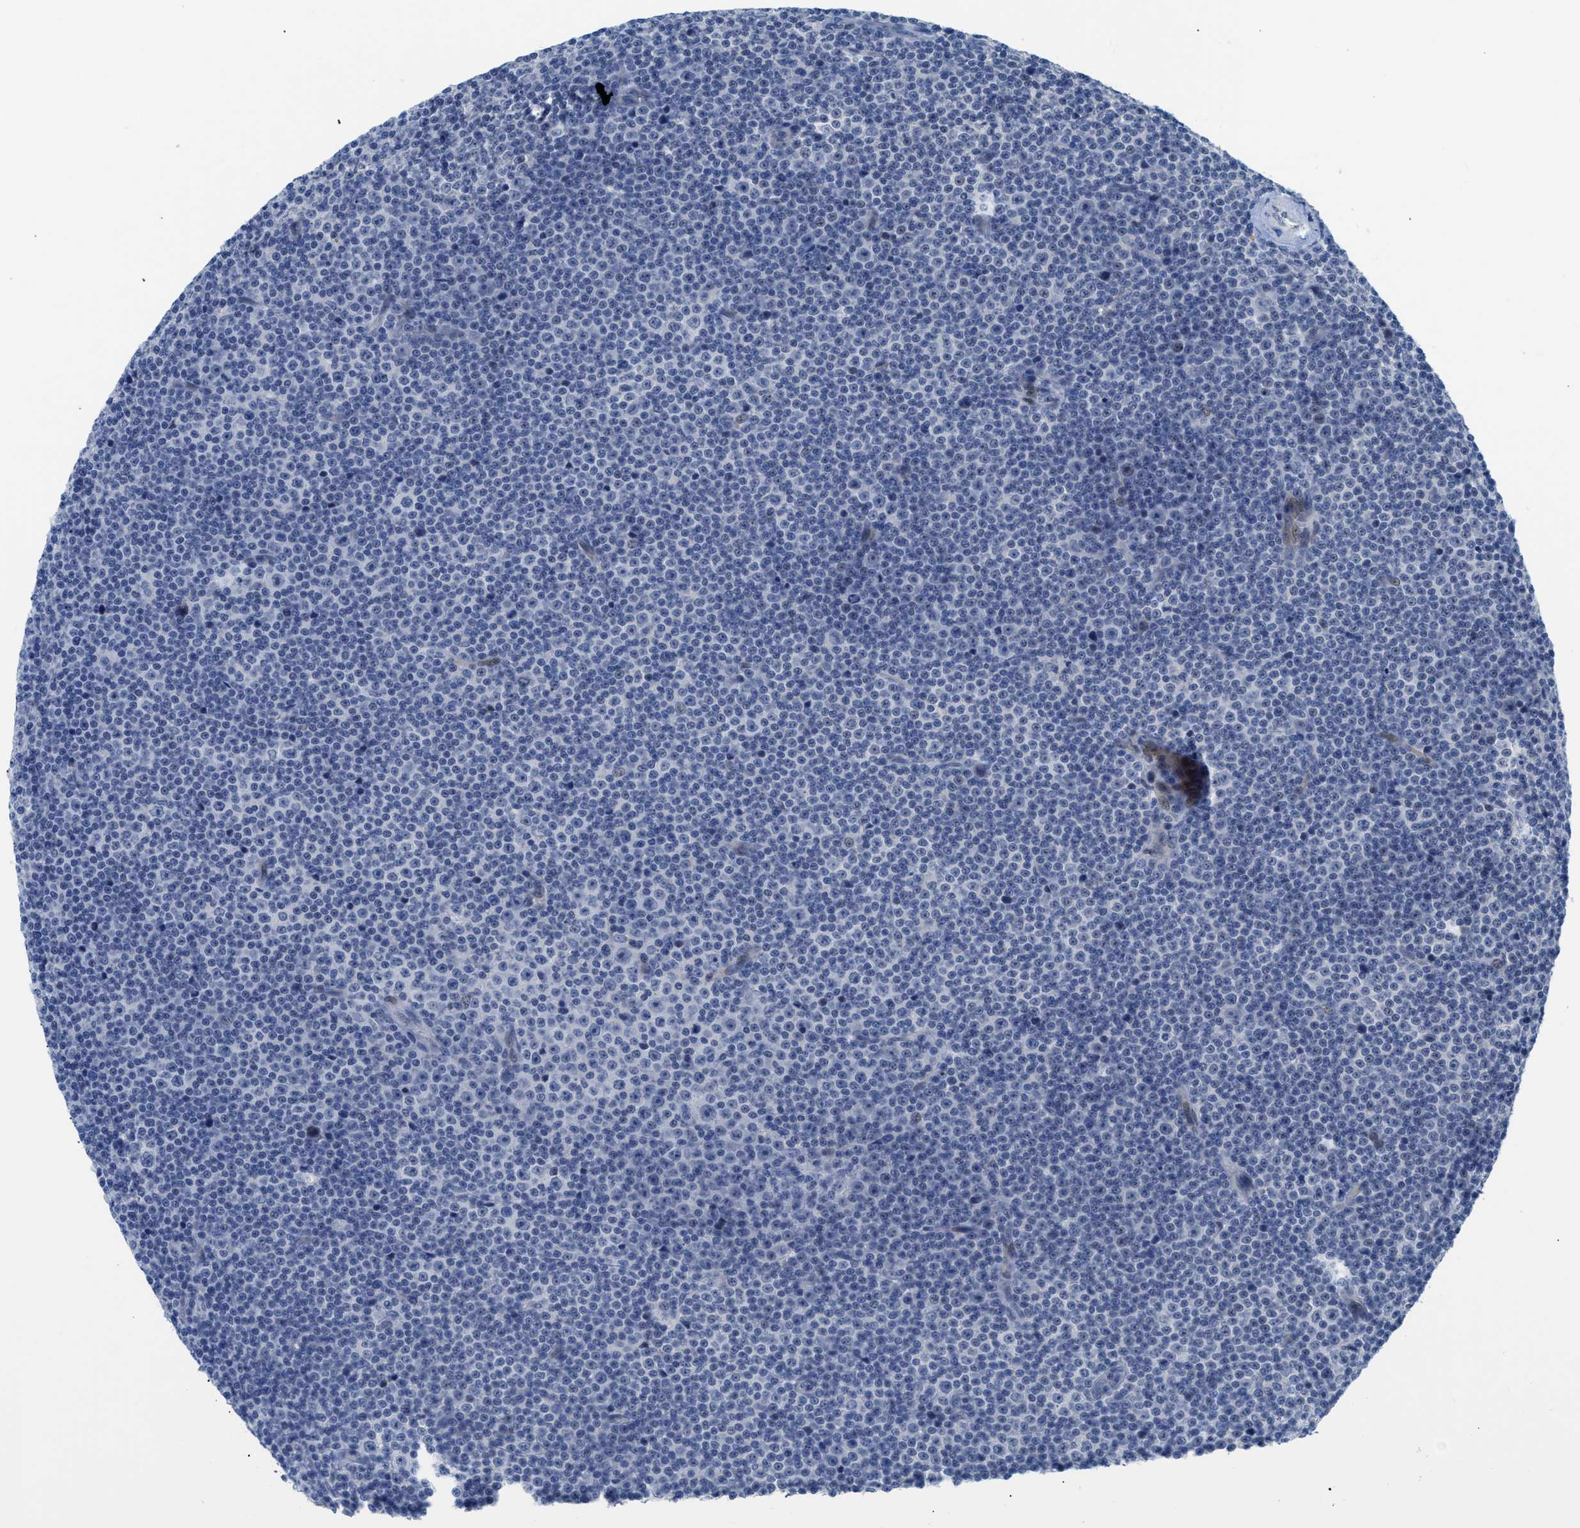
{"staining": {"intensity": "negative", "quantity": "none", "location": "none"}, "tissue": "lymphoma", "cell_type": "Tumor cells", "image_type": "cancer", "snomed": [{"axis": "morphology", "description": "Malignant lymphoma, non-Hodgkin's type, Low grade"}, {"axis": "topography", "description": "Lymph node"}], "caption": "Immunohistochemical staining of human malignant lymphoma, non-Hodgkin's type (low-grade) exhibits no significant expression in tumor cells.", "gene": "OR9K2", "patient": {"sex": "female", "age": 67}}